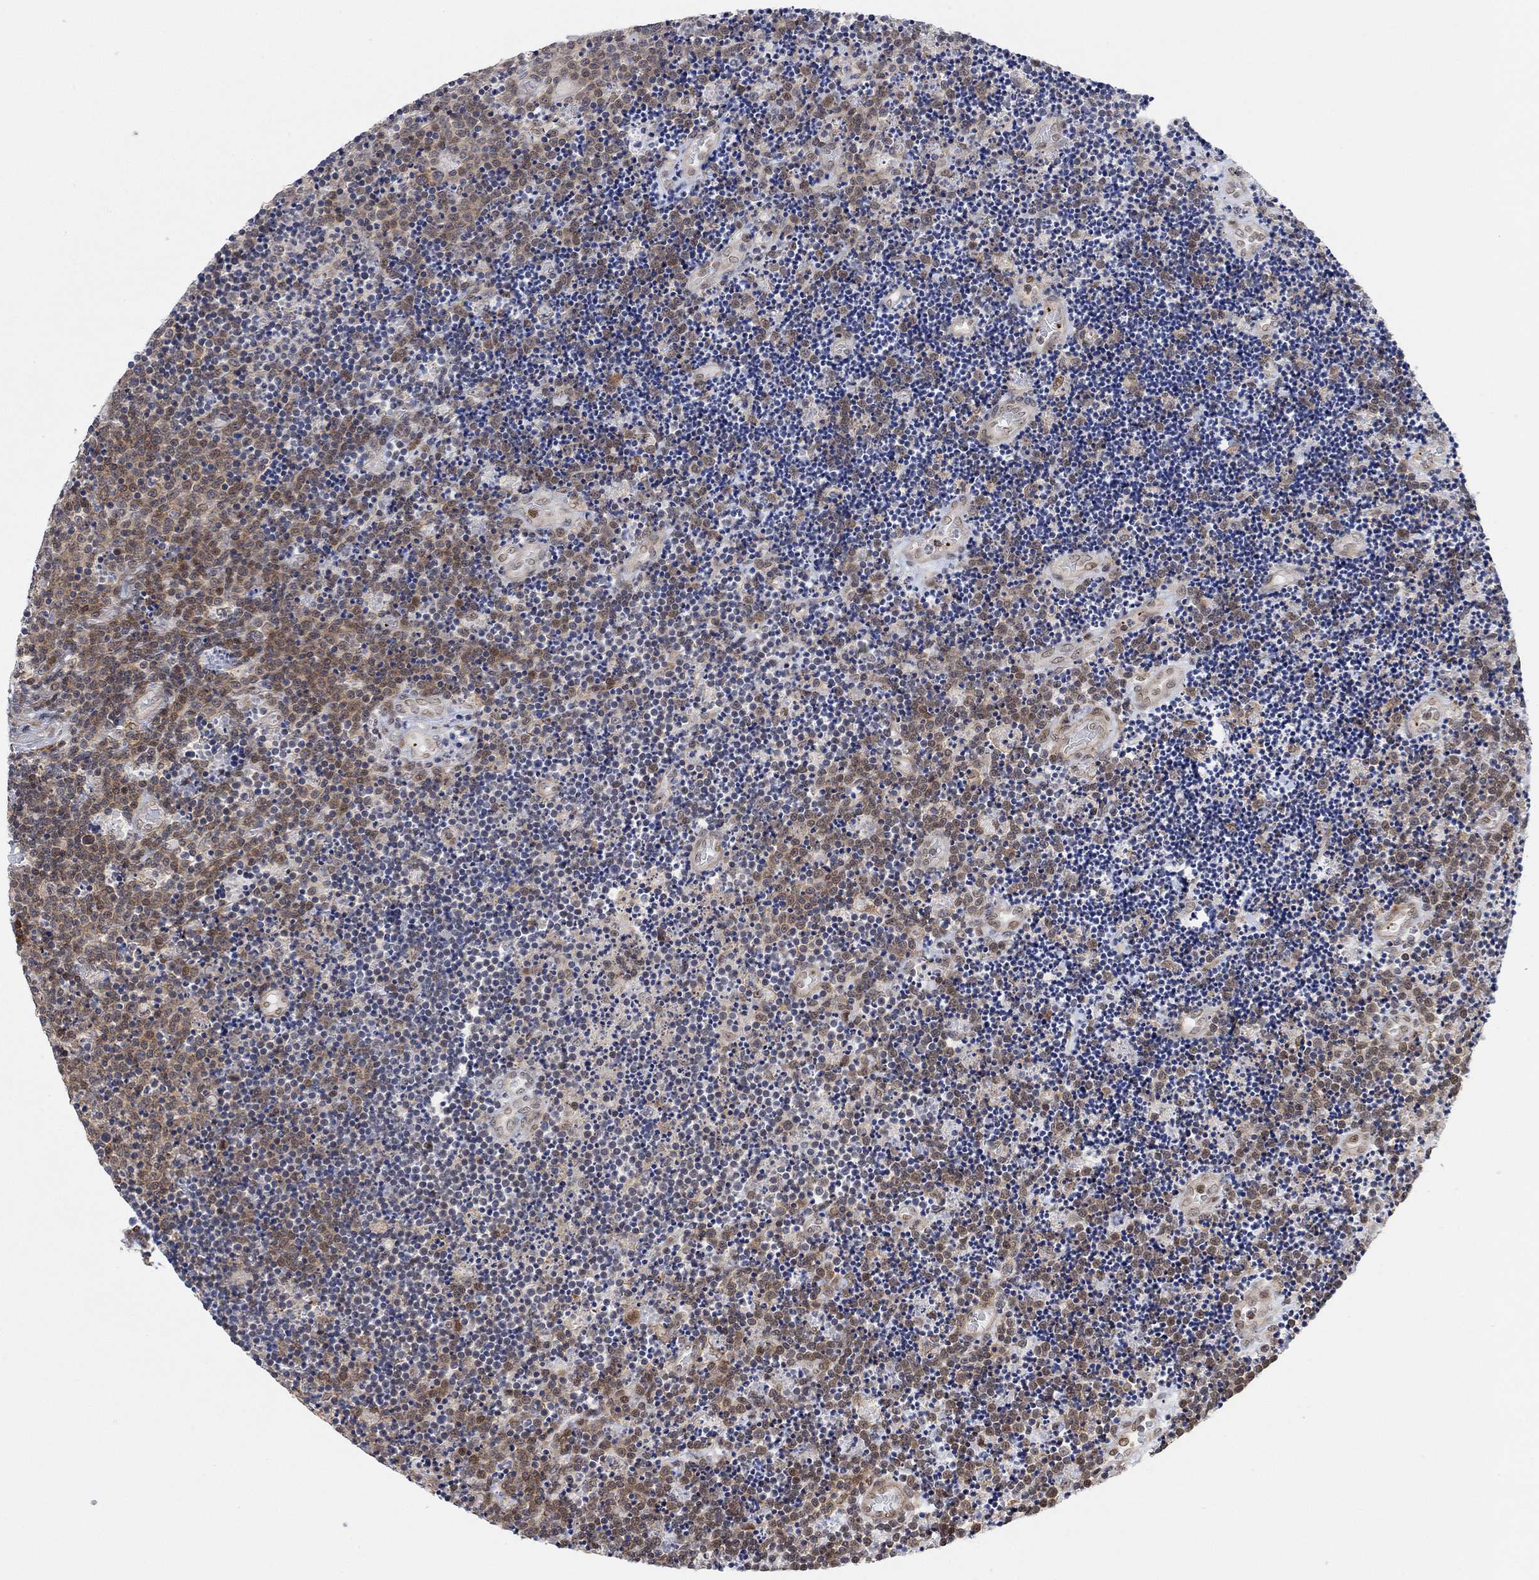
{"staining": {"intensity": "moderate", "quantity": ">75%", "location": "cytoplasmic/membranous,nuclear"}, "tissue": "lymphoma", "cell_type": "Tumor cells", "image_type": "cancer", "snomed": [{"axis": "morphology", "description": "Malignant lymphoma, non-Hodgkin's type, Low grade"}, {"axis": "topography", "description": "Brain"}], "caption": "Low-grade malignant lymphoma, non-Hodgkin's type tissue reveals moderate cytoplasmic/membranous and nuclear positivity in about >75% of tumor cells", "gene": "PWWP2B", "patient": {"sex": "female", "age": 66}}